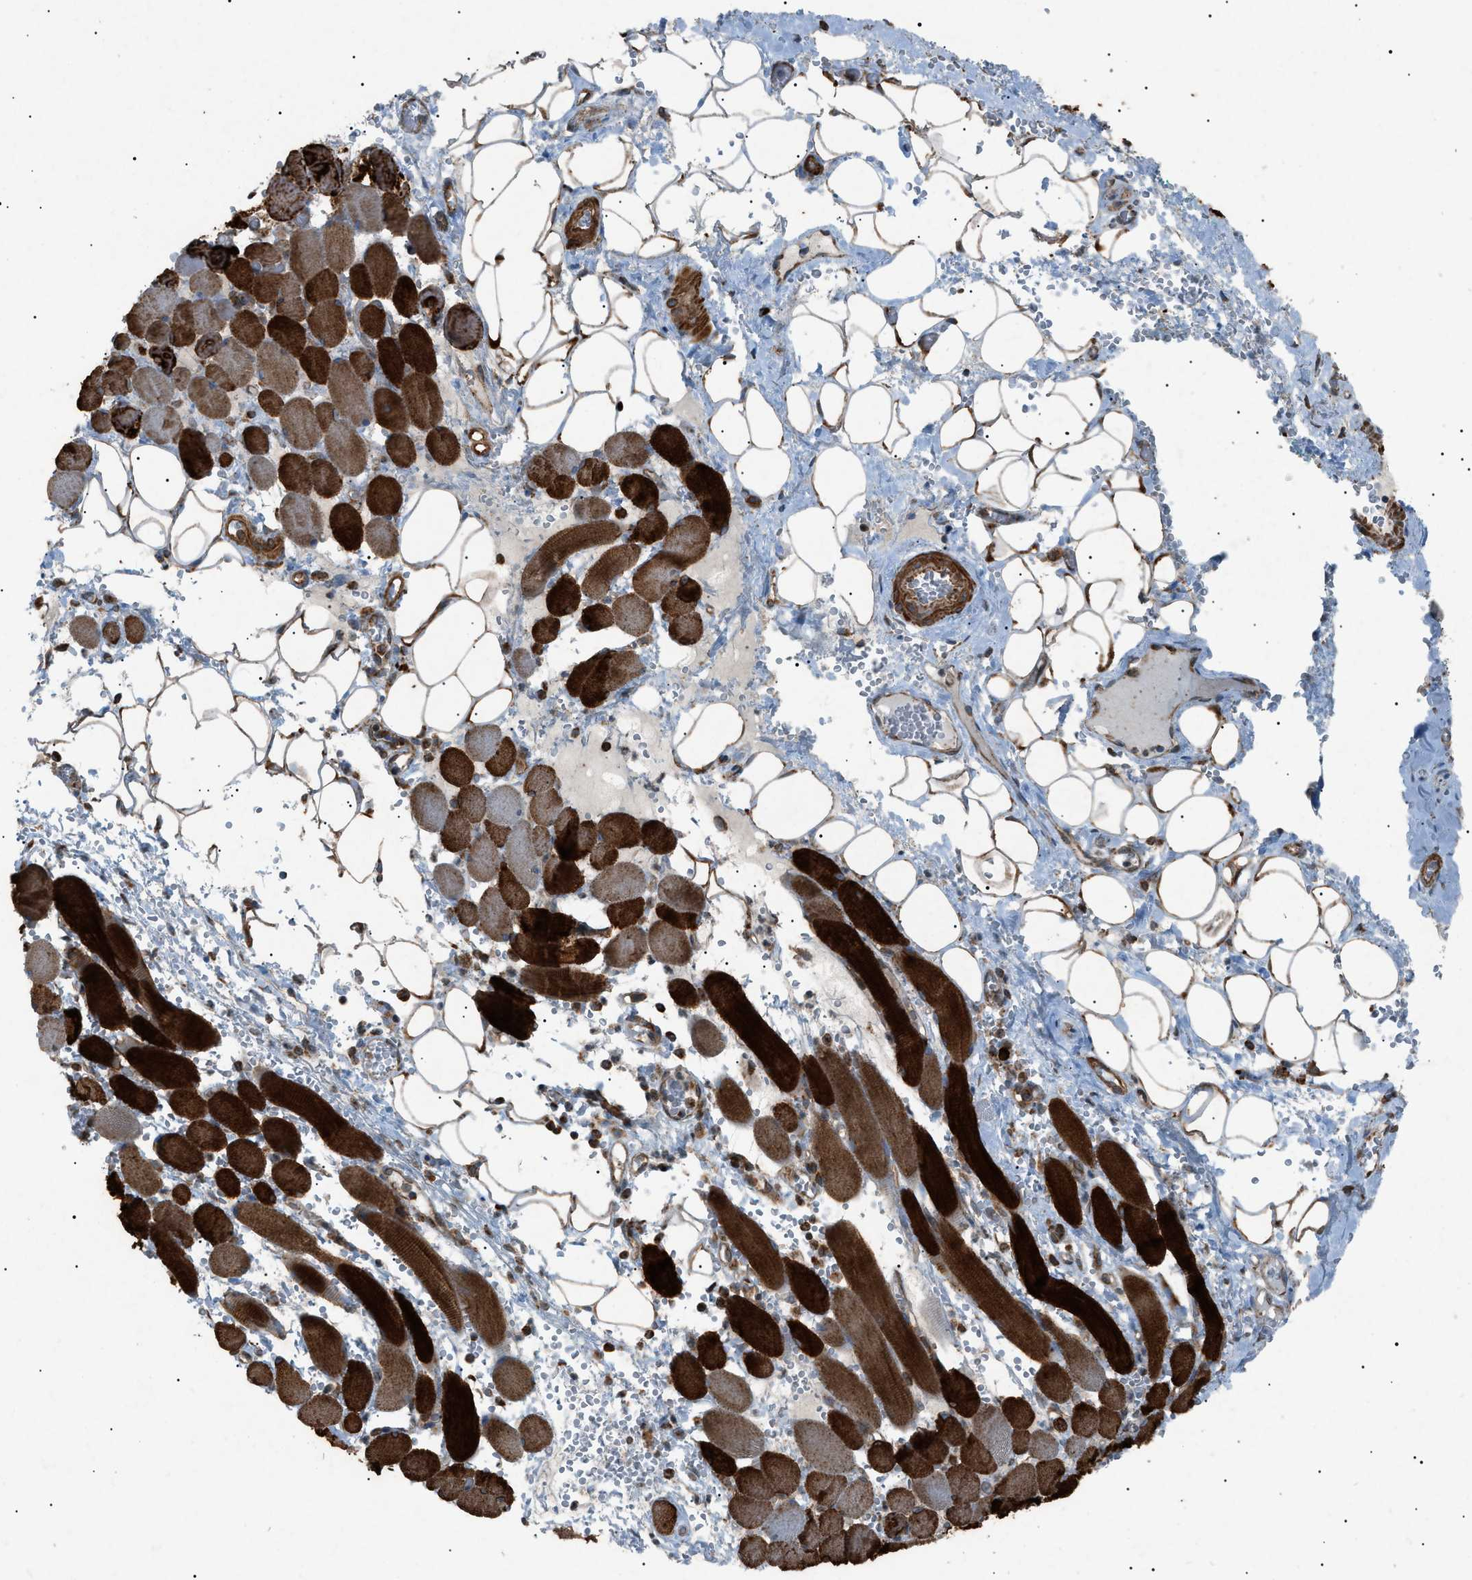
{"staining": {"intensity": "strong", "quantity": ">75%", "location": "cytoplasmic/membranous"}, "tissue": "adipose tissue", "cell_type": "Adipocytes", "image_type": "normal", "snomed": [{"axis": "morphology", "description": "Squamous cell carcinoma, NOS"}, {"axis": "topography", "description": "Oral tissue"}, {"axis": "topography", "description": "Head-Neck"}], "caption": "A high-resolution photomicrograph shows immunohistochemistry (IHC) staining of normal adipose tissue, which displays strong cytoplasmic/membranous positivity in about >75% of adipocytes.", "gene": "C1GALT1C1", "patient": {"sex": "female", "age": 50}}